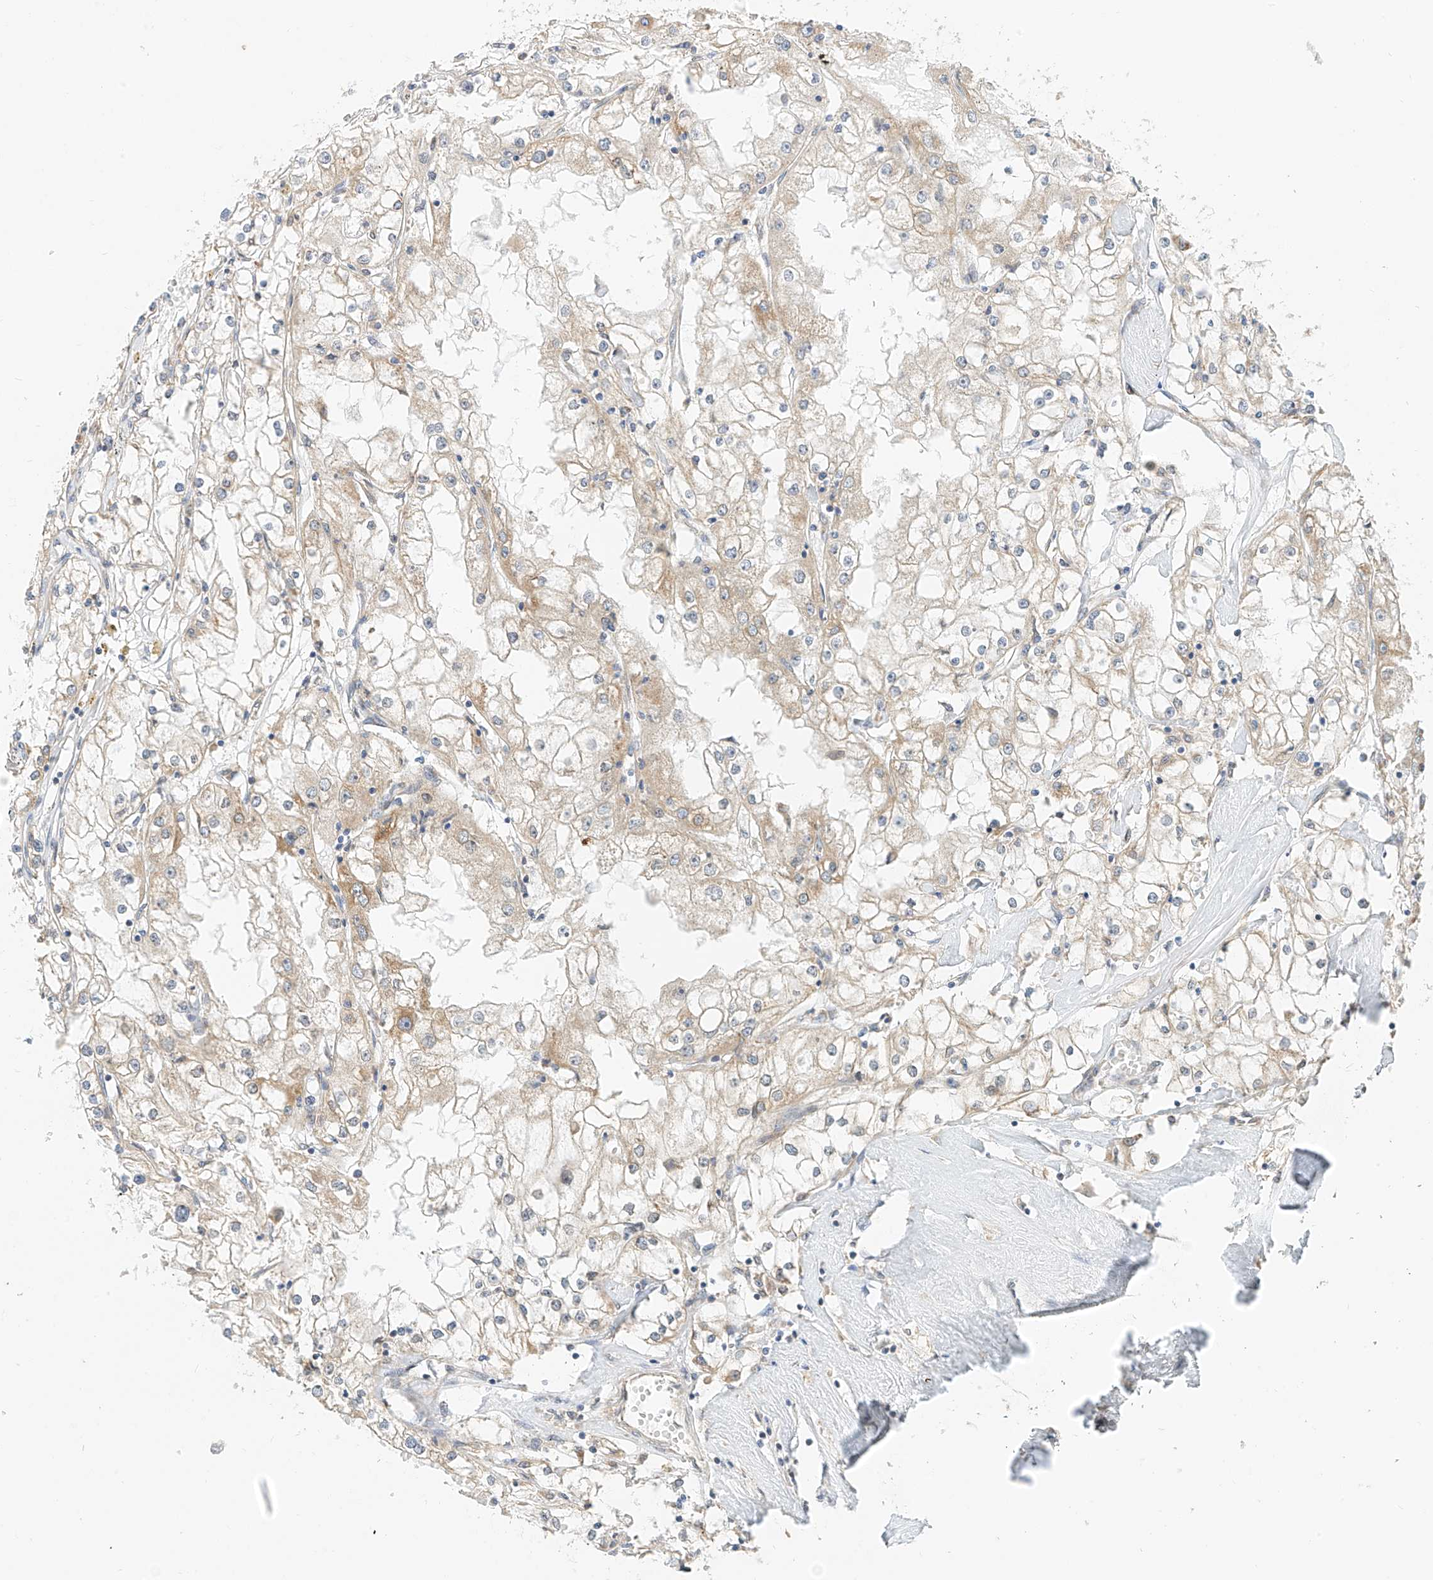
{"staining": {"intensity": "moderate", "quantity": "<25%", "location": "cytoplasmic/membranous"}, "tissue": "renal cancer", "cell_type": "Tumor cells", "image_type": "cancer", "snomed": [{"axis": "morphology", "description": "Adenocarcinoma, NOS"}, {"axis": "topography", "description": "Kidney"}], "caption": "About <25% of tumor cells in human adenocarcinoma (renal) reveal moderate cytoplasmic/membranous protein staining as visualized by brown immunohistochemical staining.", "gene": "PPA2", "patient": {"sex": "male", "age": 56}}